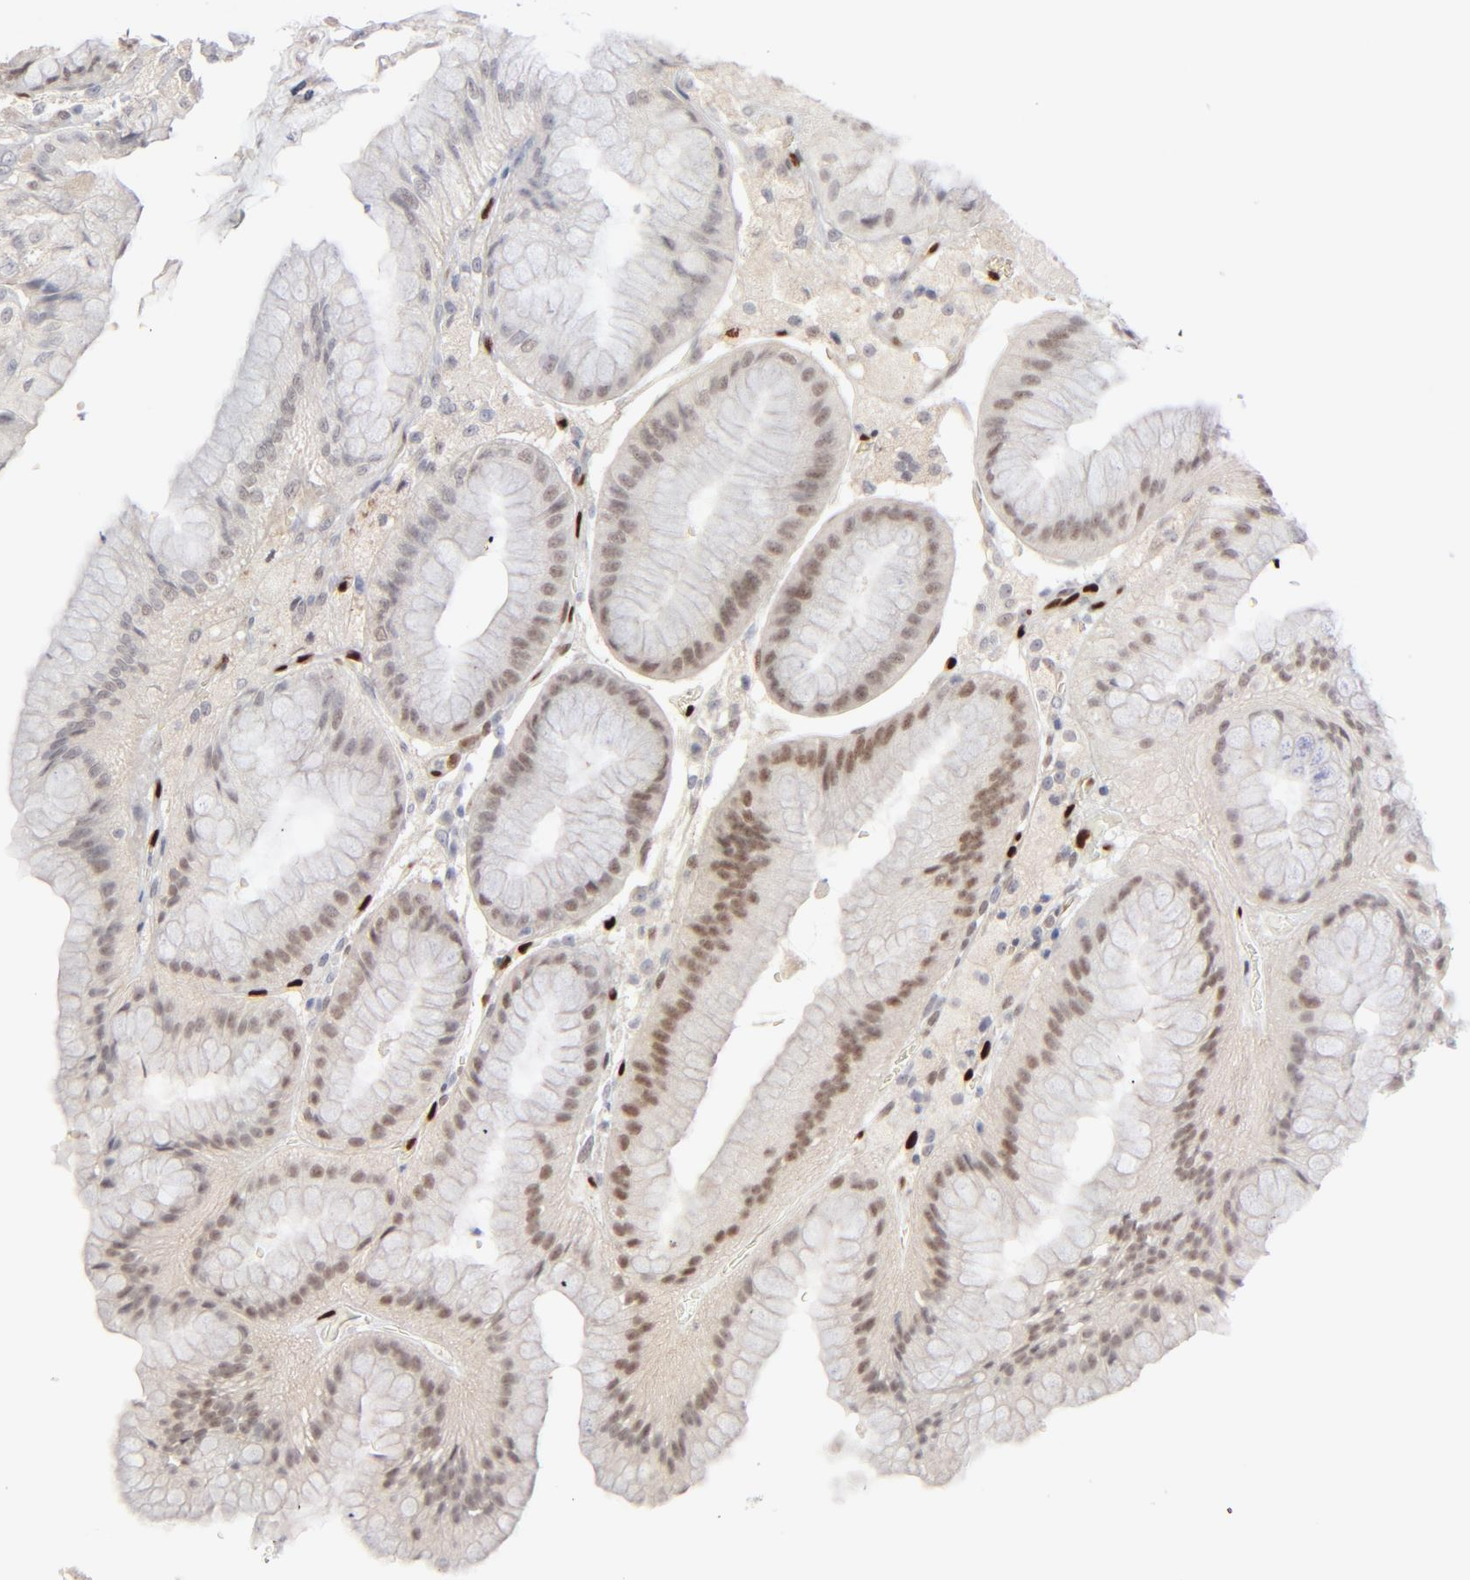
{"staining": {"intensity": "weak", "quantity": "25%-75%", "location": "nuclear"}, "tissue": "stomach", "cell_type": "Glandular cells", "image_type": "normal", "snomed": [{"axis": "morphology", "description": "Normal tissue, NOS"}, {"axis": "topography", "description": "Stomach, lower"}], "caption": "DAB immunohistochemical staining of benign human stomach demonstrates weak nuclear protein staining in approximately 25%-75% of glandular cells. The staining was performed using DAB, with brown indicating positive protein expression. Nuclei are stained blue with hematoxylin.", "gene": "NFIB", "patient": {"sex": "male", "age": 71}}